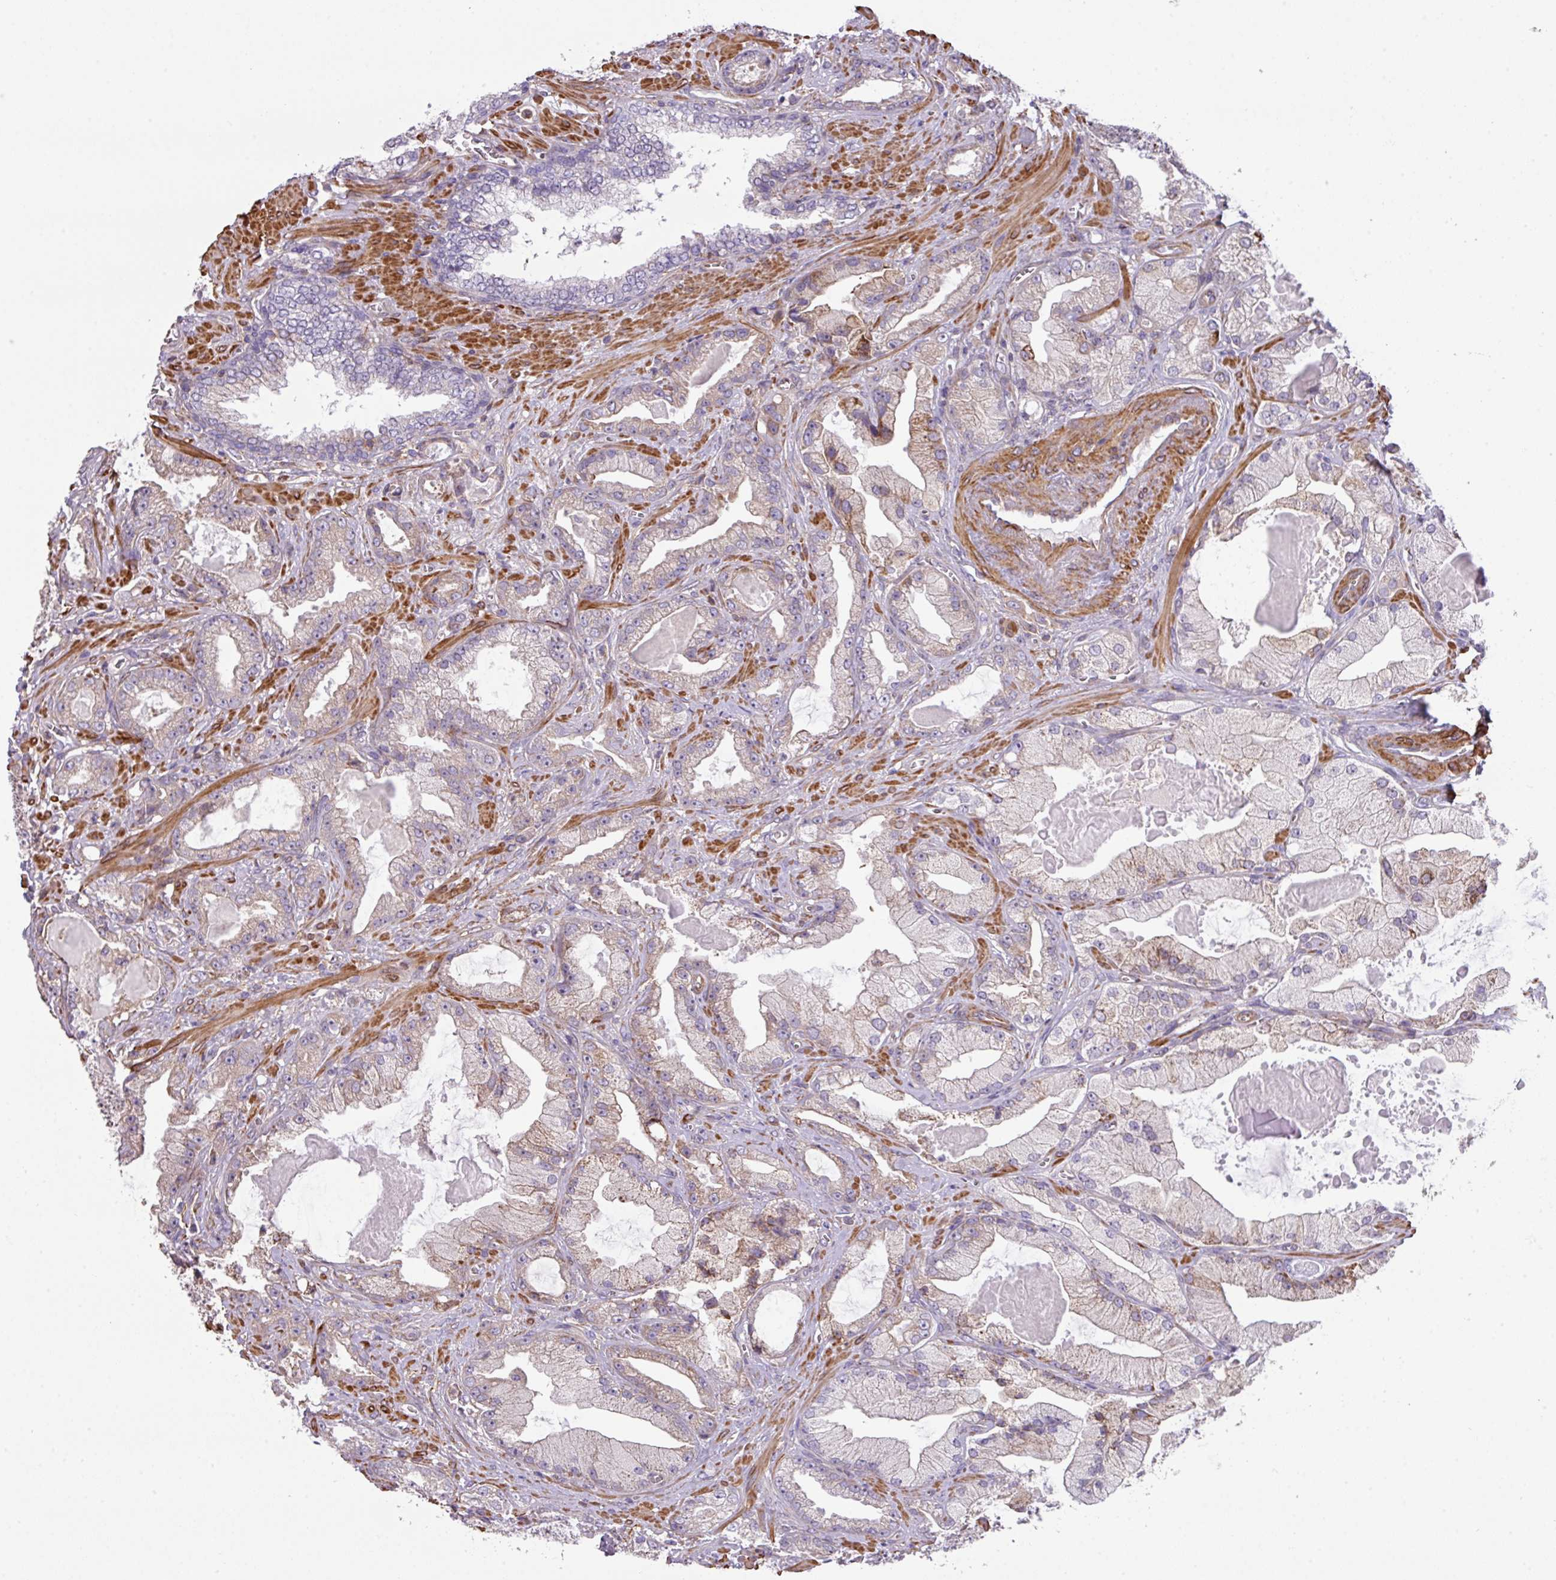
{"staining": {"intensity": "negative", "quantity": "none", "location": "none"}, "tissue": "prostate cancer", "cell_type": "Tumor cells", "image_type": "cancer", "snomed": [{"axis": "morphology", "description": "Adenocarcinoma, High grade"}, {"axis": "topography", "description": "Prostate"}], "caption": "Tumor cells are negative for protein expression in human prostate cancer (adenocarcinoma (high-grade)).", "gene": "LRRC41", "patient": {"sex": "male", "age": 68}}